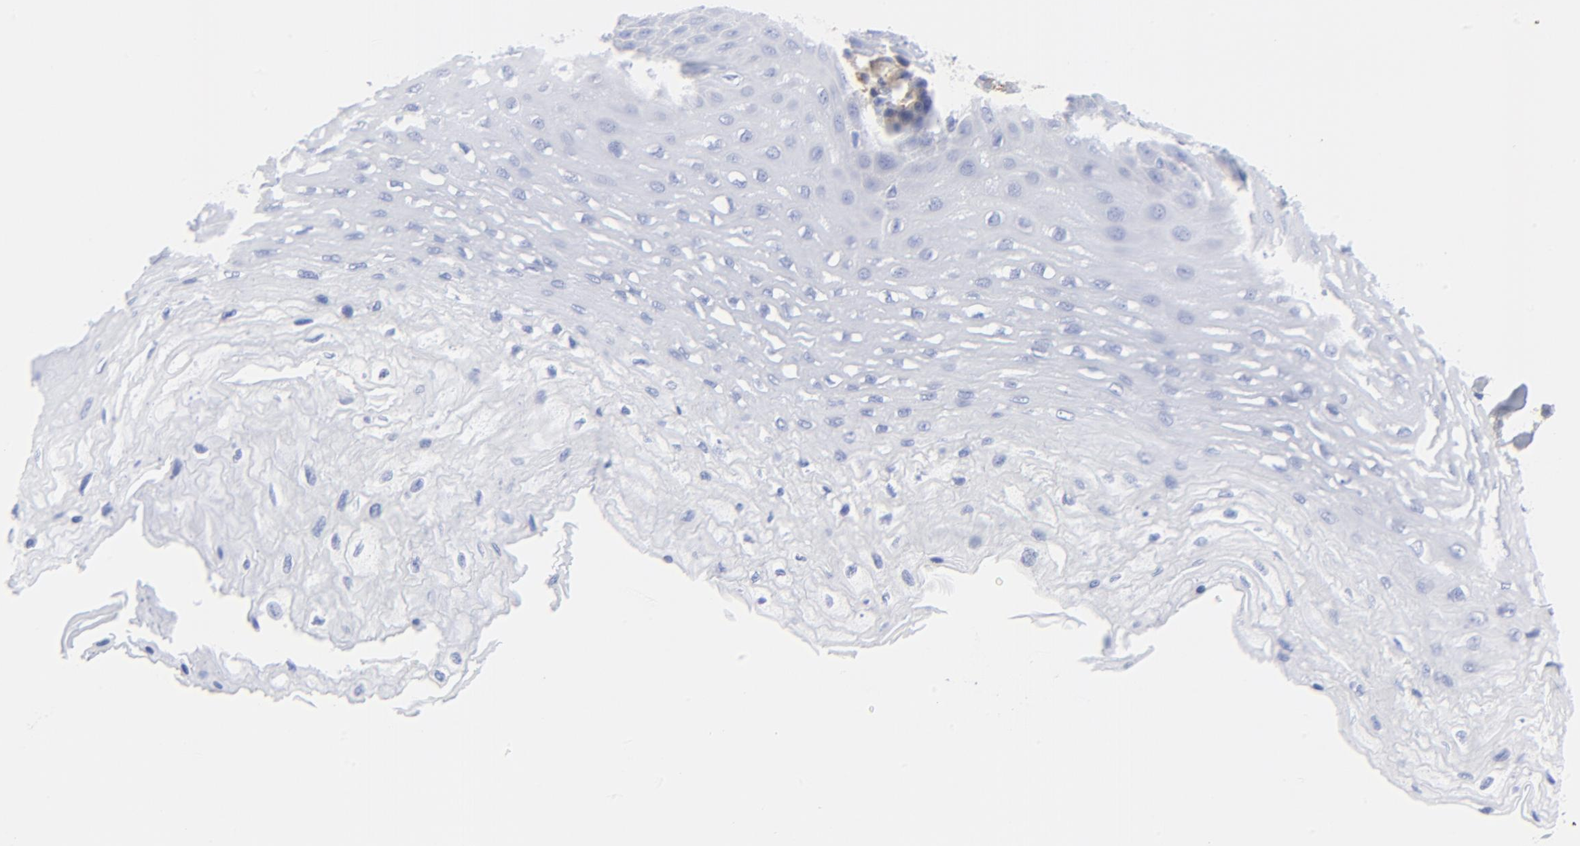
{"staining": {"intensity": "negative", "quantity": "none", "location": "none"}, "tissue": "esophagus", "cell_type": "Squamous epithelial cells", "image_type": "normal", "snomed": [{"axis": "morphology", "description": "Normal tissue, NOS"}, {"axis": "topography", "description": "Esophagus"}], "caption": "High power microscopy histopathology image of an immunohistochemistry (IHC) image of unremarkable esophagus, revealing no significant positivity in squamous epithelial cells. Brightfield microscopy of immunohistochemistry (IHC) stained with DAB (brown) and hematoxylin (blue), captured at high magnification.", "gene": "CAV1", "patient": {"sex": "female", "age": 72}}